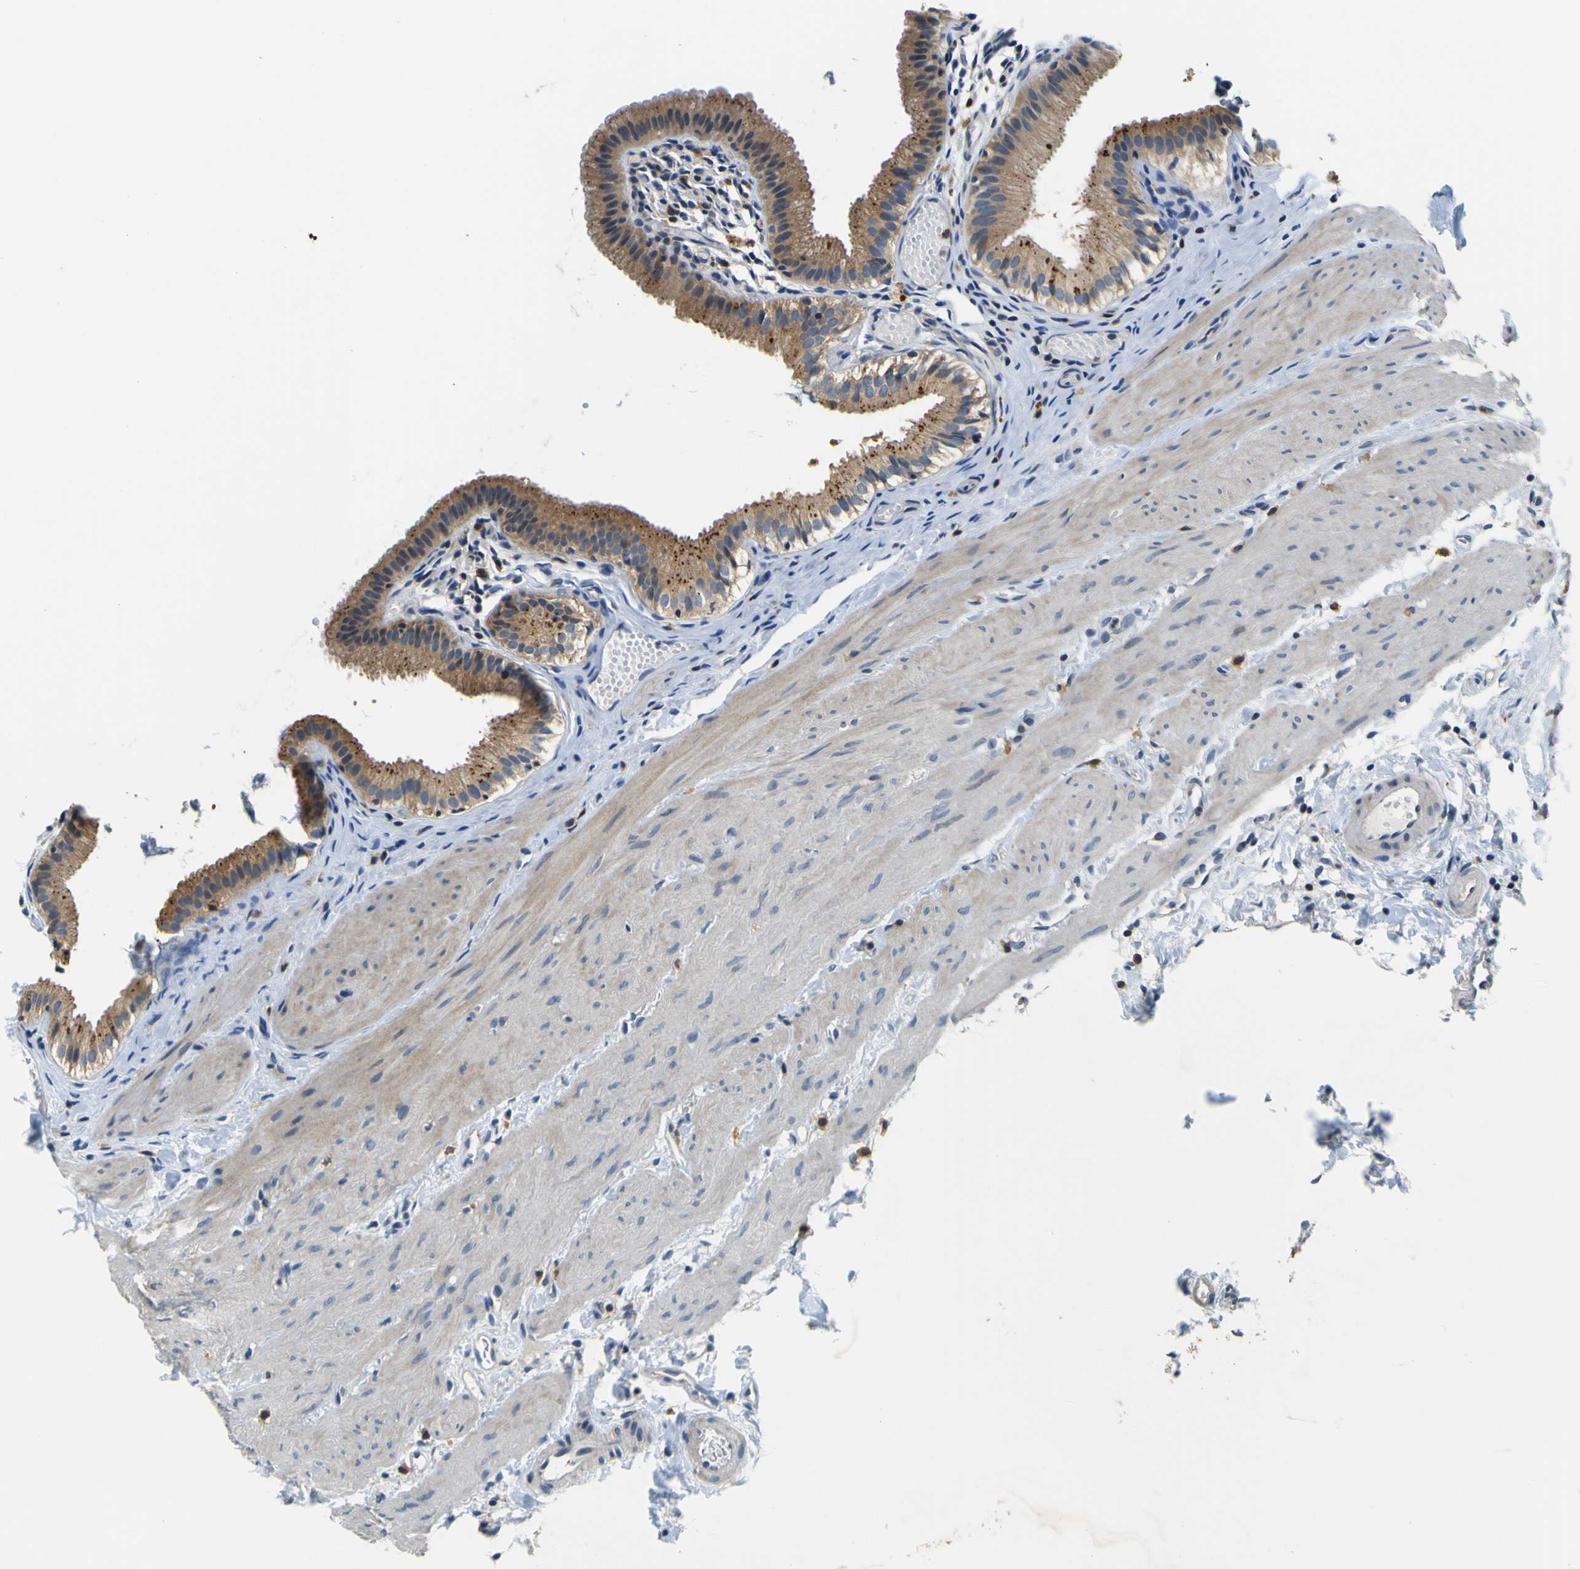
{"staining": {"intensity": "strong", "quantity": ">75%", "location": "cytoplasmic/membranous"}, "tissue": "gallbladder", "cell_type": "Glandular cells", "image_type": "normal", "snomed": [{"axis": "morphology", "description": "Normal tissue, NOS"}, {"axis": "topography", "description": "Gallbladder"}], "caption": "A high amount of strong cytoplasmic/membranous staining is appreciated in about >75% of glandular cells in benign gallbladder. The protein is stained brown, and the nuclei are stained in blue (DAB (3,3'-diaminobenzidine) IHC with brightfield microscopy, high magnification).", "gene": "TNIK", "patient": {"sex": "female", "age": 26}}